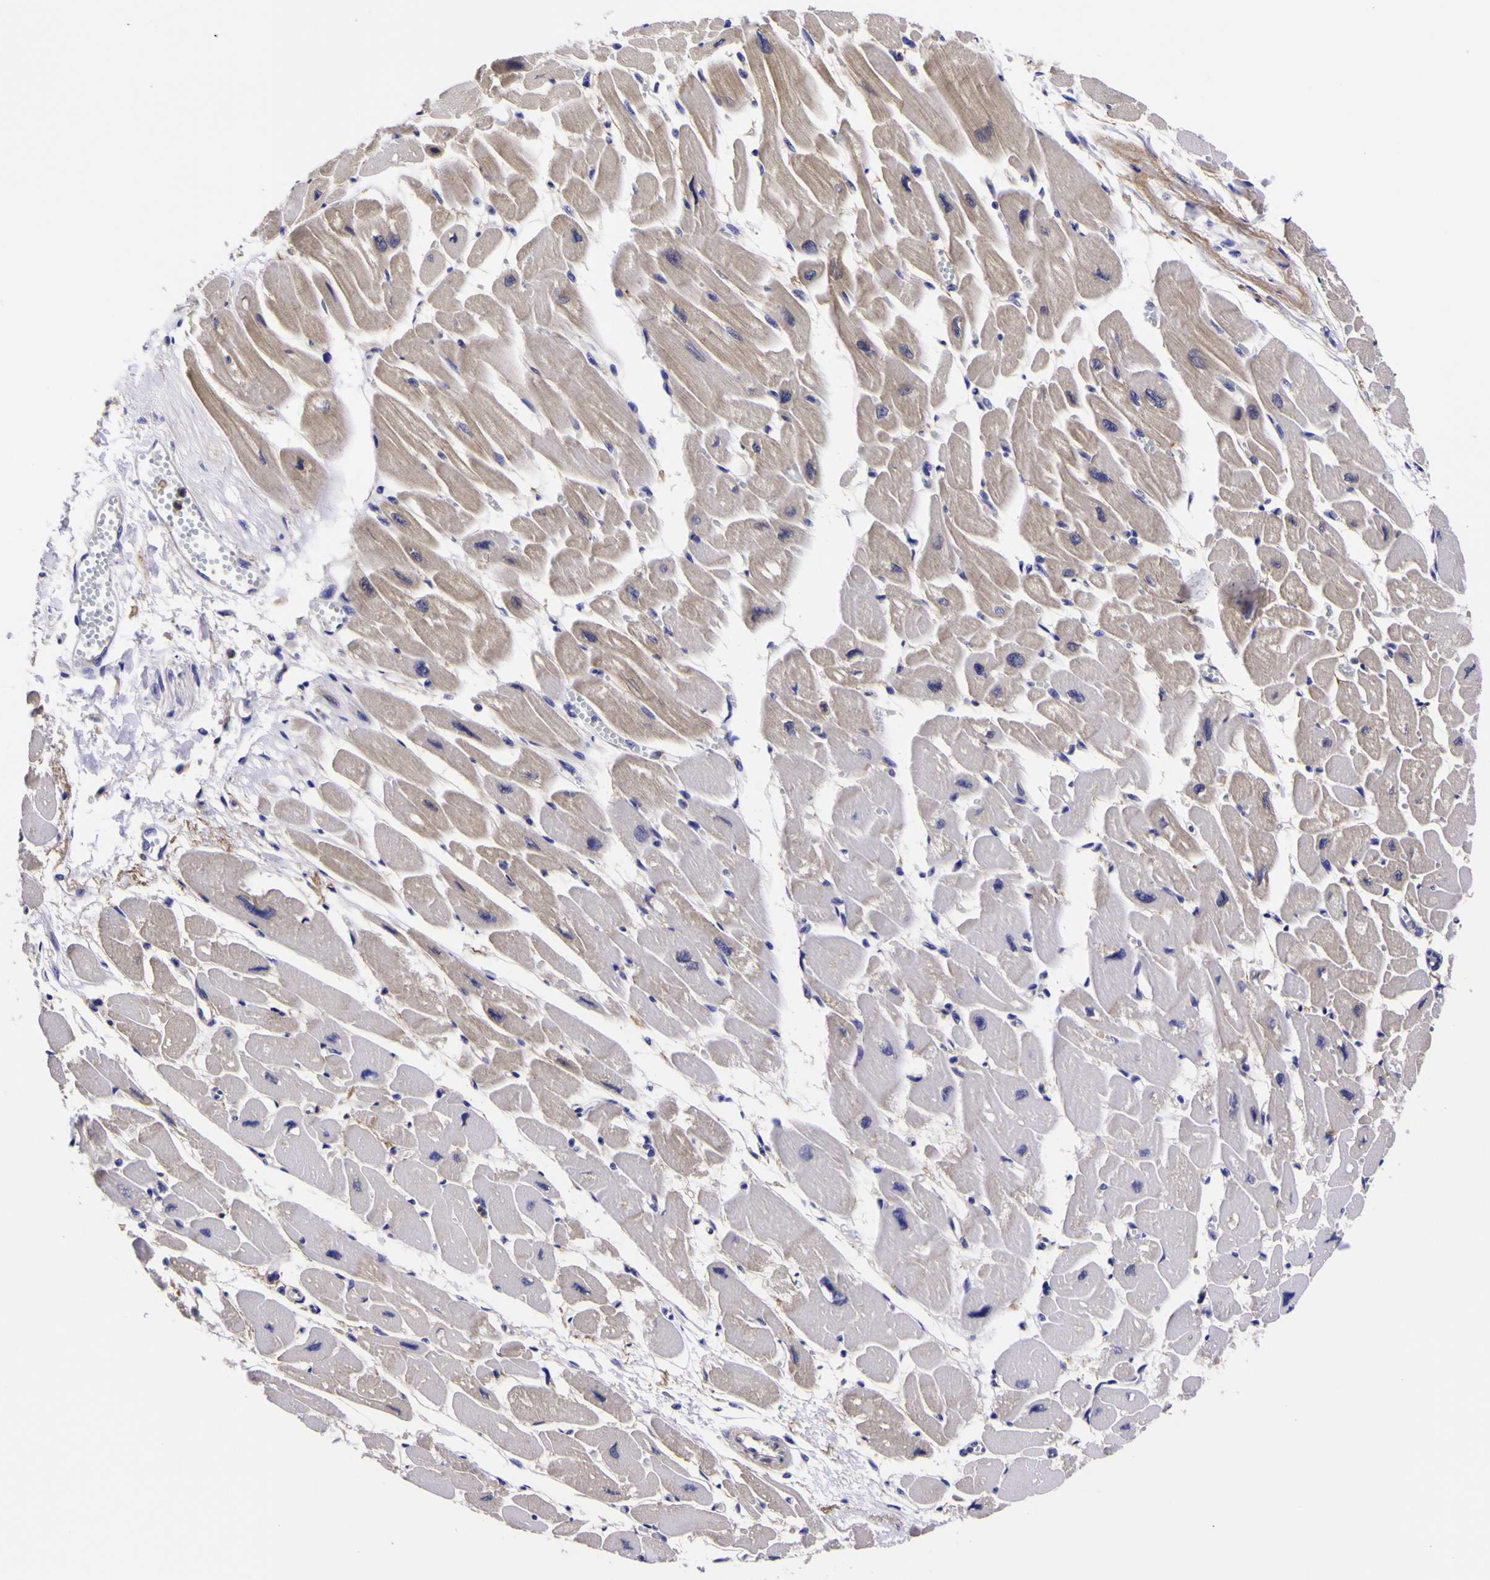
{"staining": {"intensity": "weak", "quantity": "25%-75%", "location": "cytoplasmic/membranous"}, "tissue": "heart muscle", "cell_type": "Cardiomyocytes", "image_type": "normal", "snomed": [{"axis": "morphology", "description": "Normal tissue, NOS"}, {"axis": "topography", "description": "Heart"}], "caption": "A high-resolution micrograph shows immunohistochemistry staining of normal heart muscle, which reveals weak cytoplasmic/membranous expression in about 25%-75% of cardiomyocytes. (Stains: DAB (3,3'-diaminobenzidine) in brown, nuclei in blue, Microscopy: brightfield microscopy at high magnification).", "gene": "MAPK14", "patient": {"sex": "female", "age": 54}}